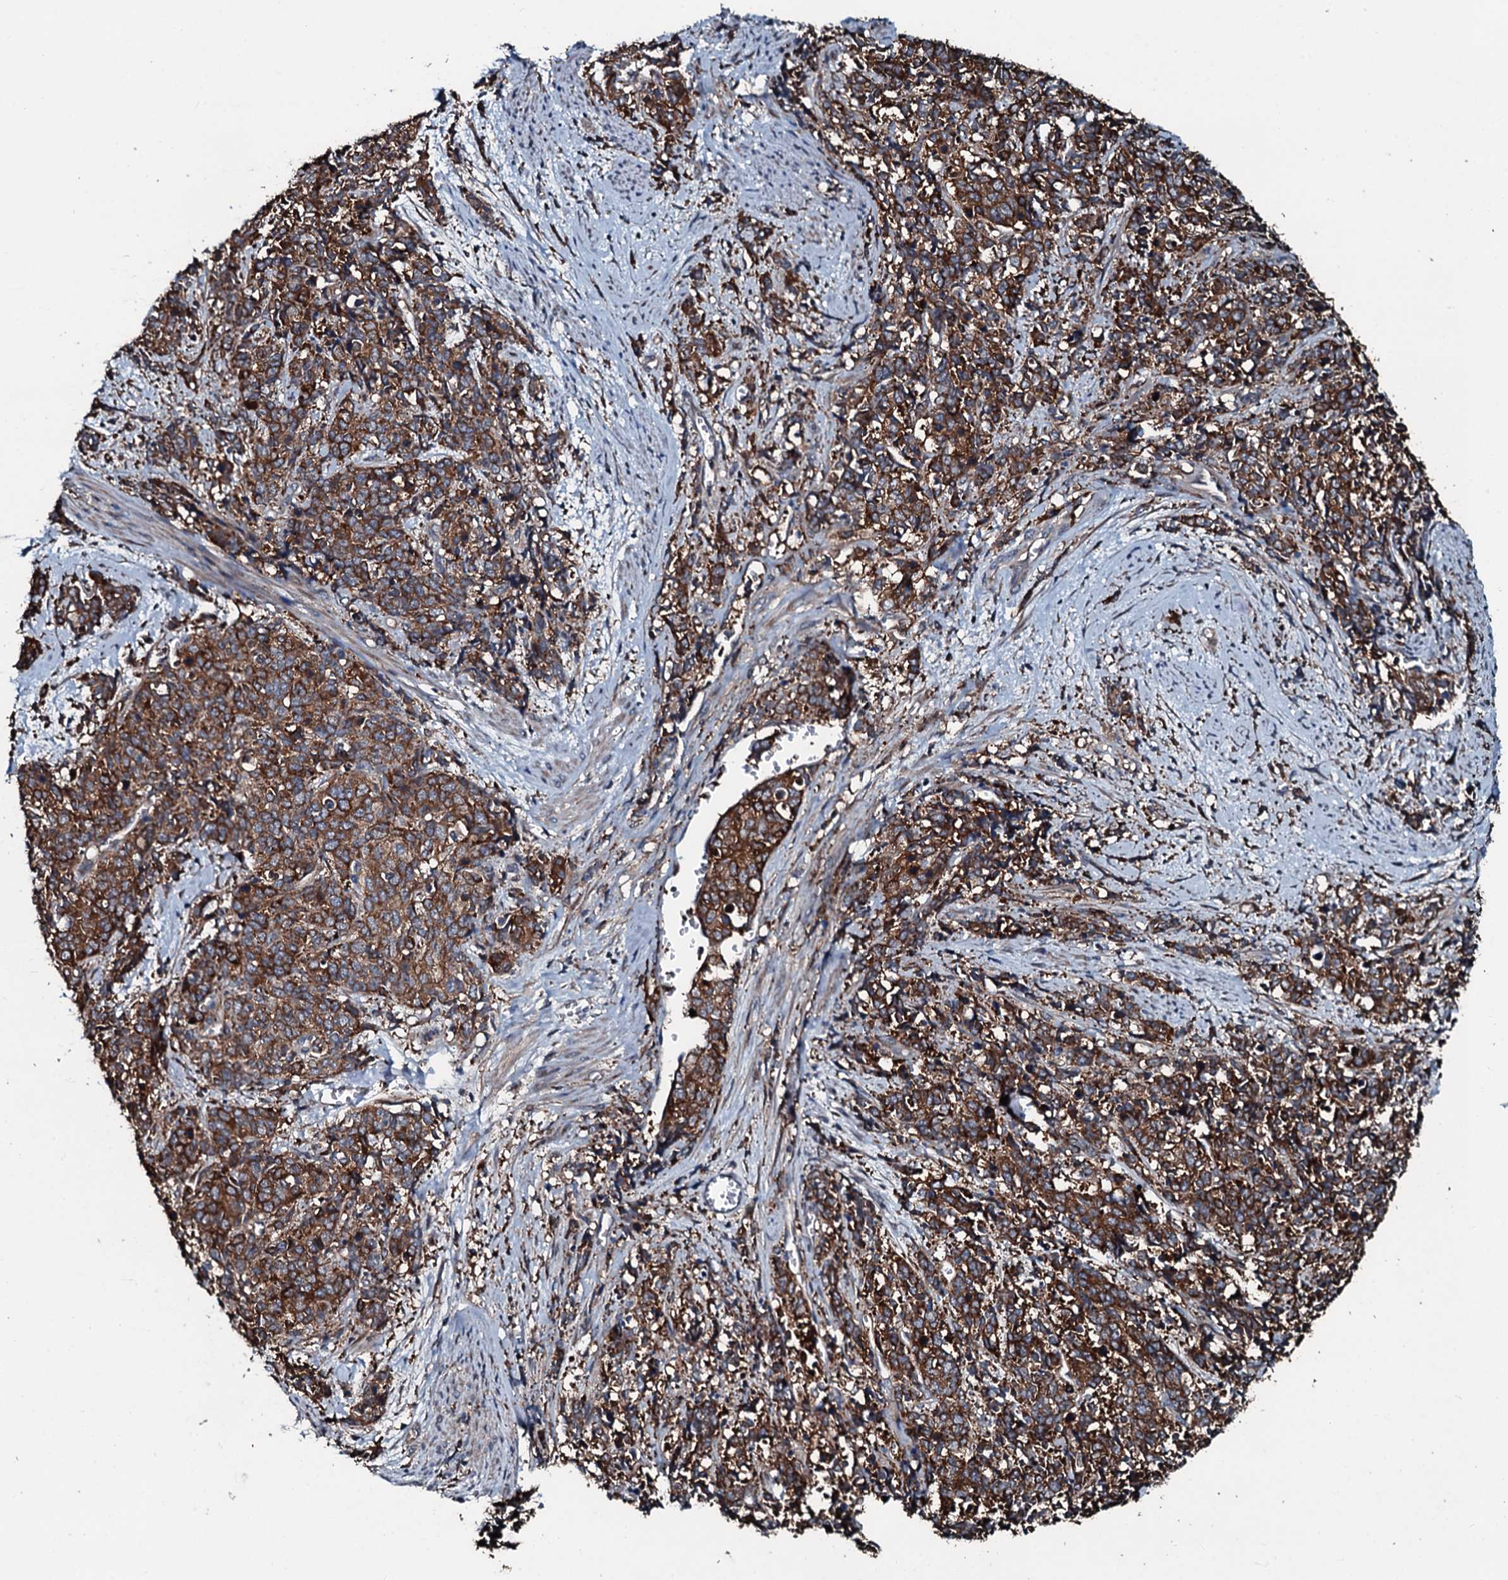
{"staining": {"intensity": "strong", "quantity": ">75%", "location": "cytoplasmic/membranous"}, "tissue": "cervical cancer", "cell_type": "Tumor cells", "image_type": "cancer", "snomed": [{"axis": "morphology", "description": "Squamous cell carcinoma, NOS"}, {"axis": "topography", "description": "Cervix"}], "caption": "A high amount of strong cytoplasmic/membranous staining is present in approximately >75% of tumor cells in cervical cancer tissue.", "gene": "AARS1", "patient": {"sex": "female", "age": 60}}